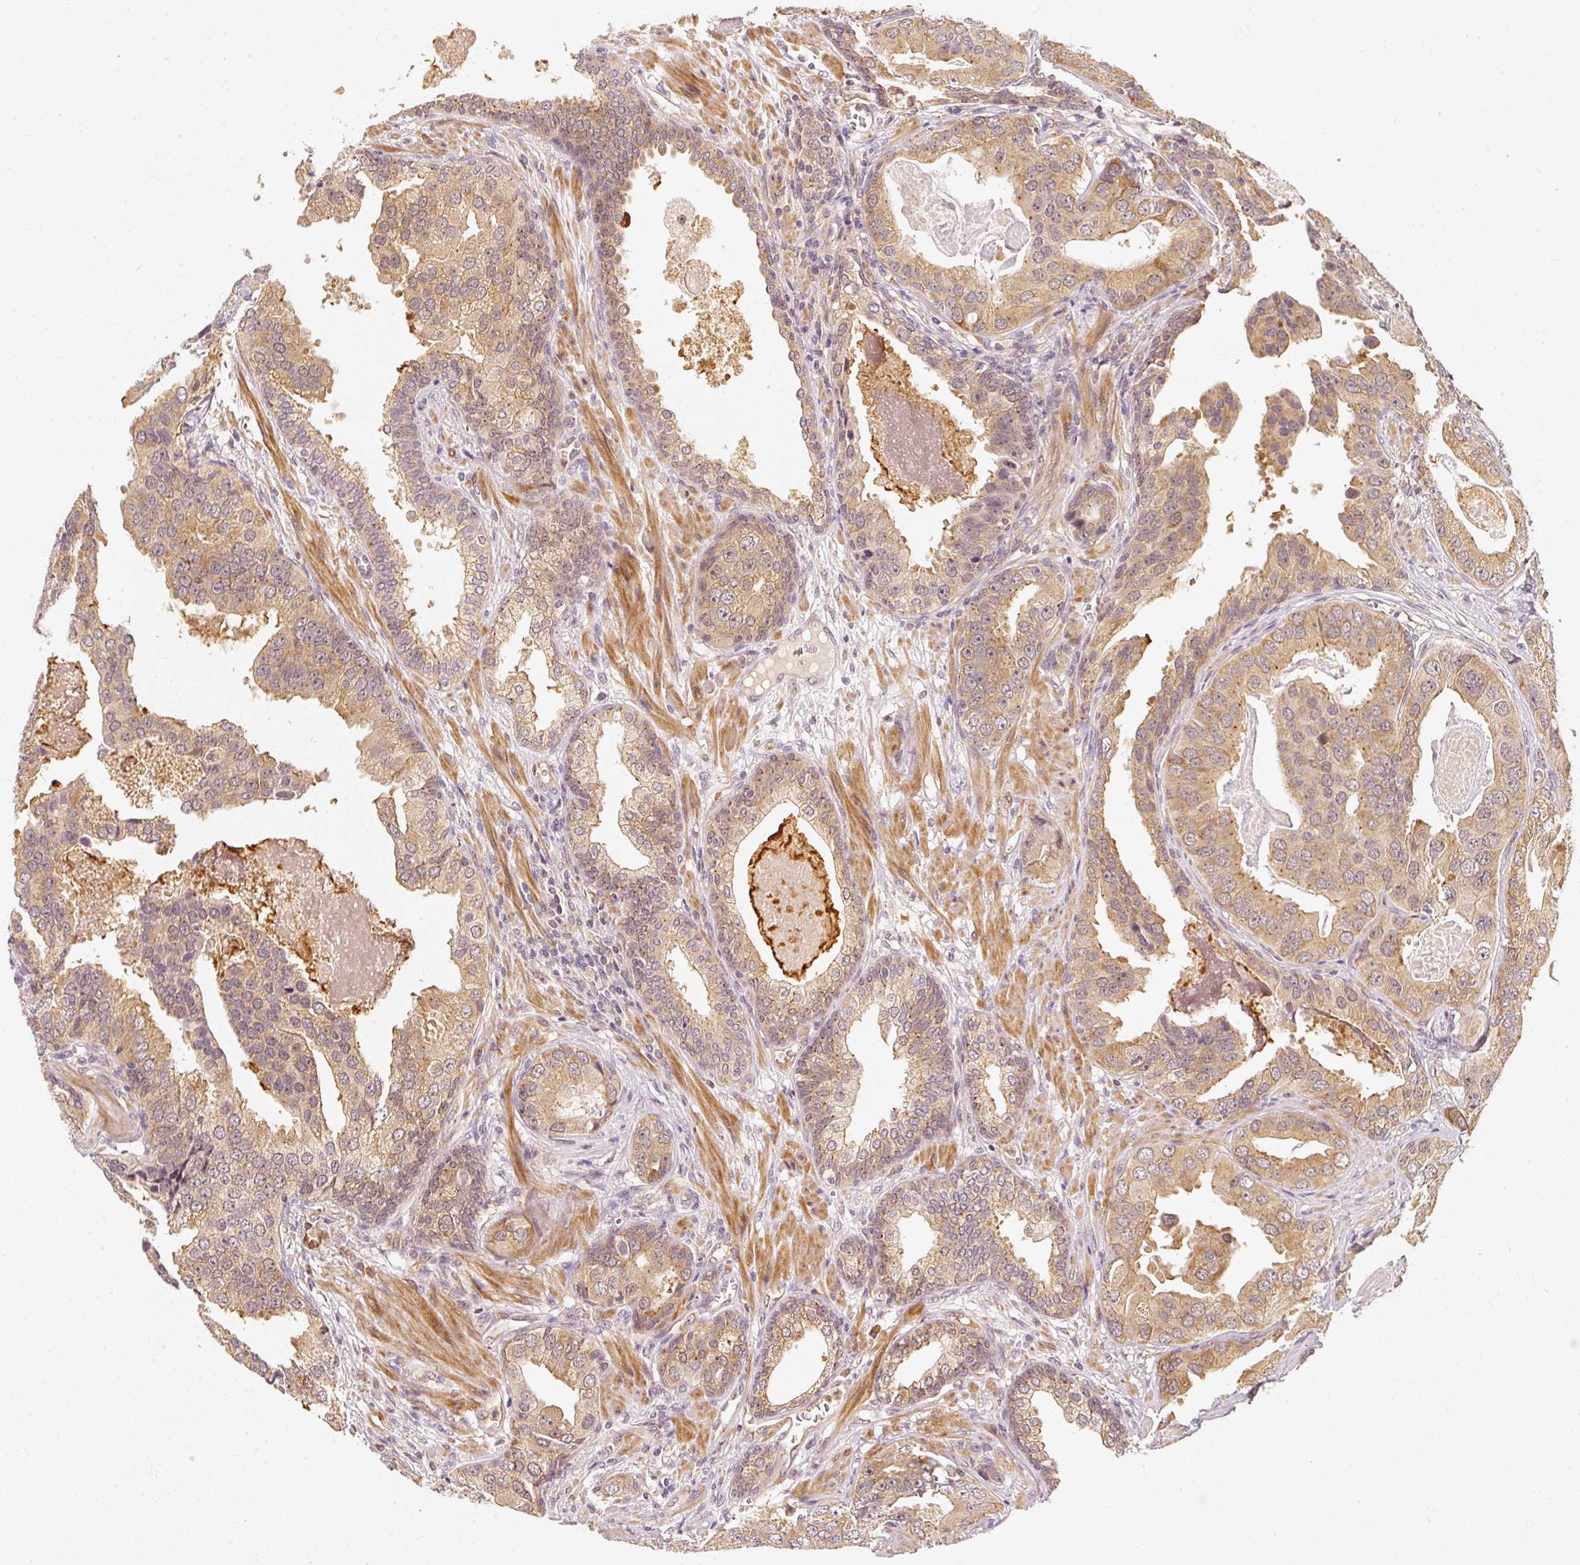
{"staining": {"intensity": "weak", "quantity": "25%-75%", "location": "cytoplasmic/membranous"}, "tissue": "prostate cancer", "cell_type": "Tumor cells", "image_type": "cancer", "snomed": [{"axis": "morphology", "description": "Adenocarcinoma, High grade"}, {"axis": "topography", "description": "Prostate"}], "caption": "Prostate cancer (high-grade adenocarcinoma) was stained to show a protein in brown. There is low levels of weak cytoplasmic/membranous staining in about 25%-75% of tumor cells. The staining was performed using DAB, with brown indicating positive protein expression. Nuclei are stained blue with hematoxylin.", "gene": "EEF1A2", "patient": {"sex": "male", "age": 71}}